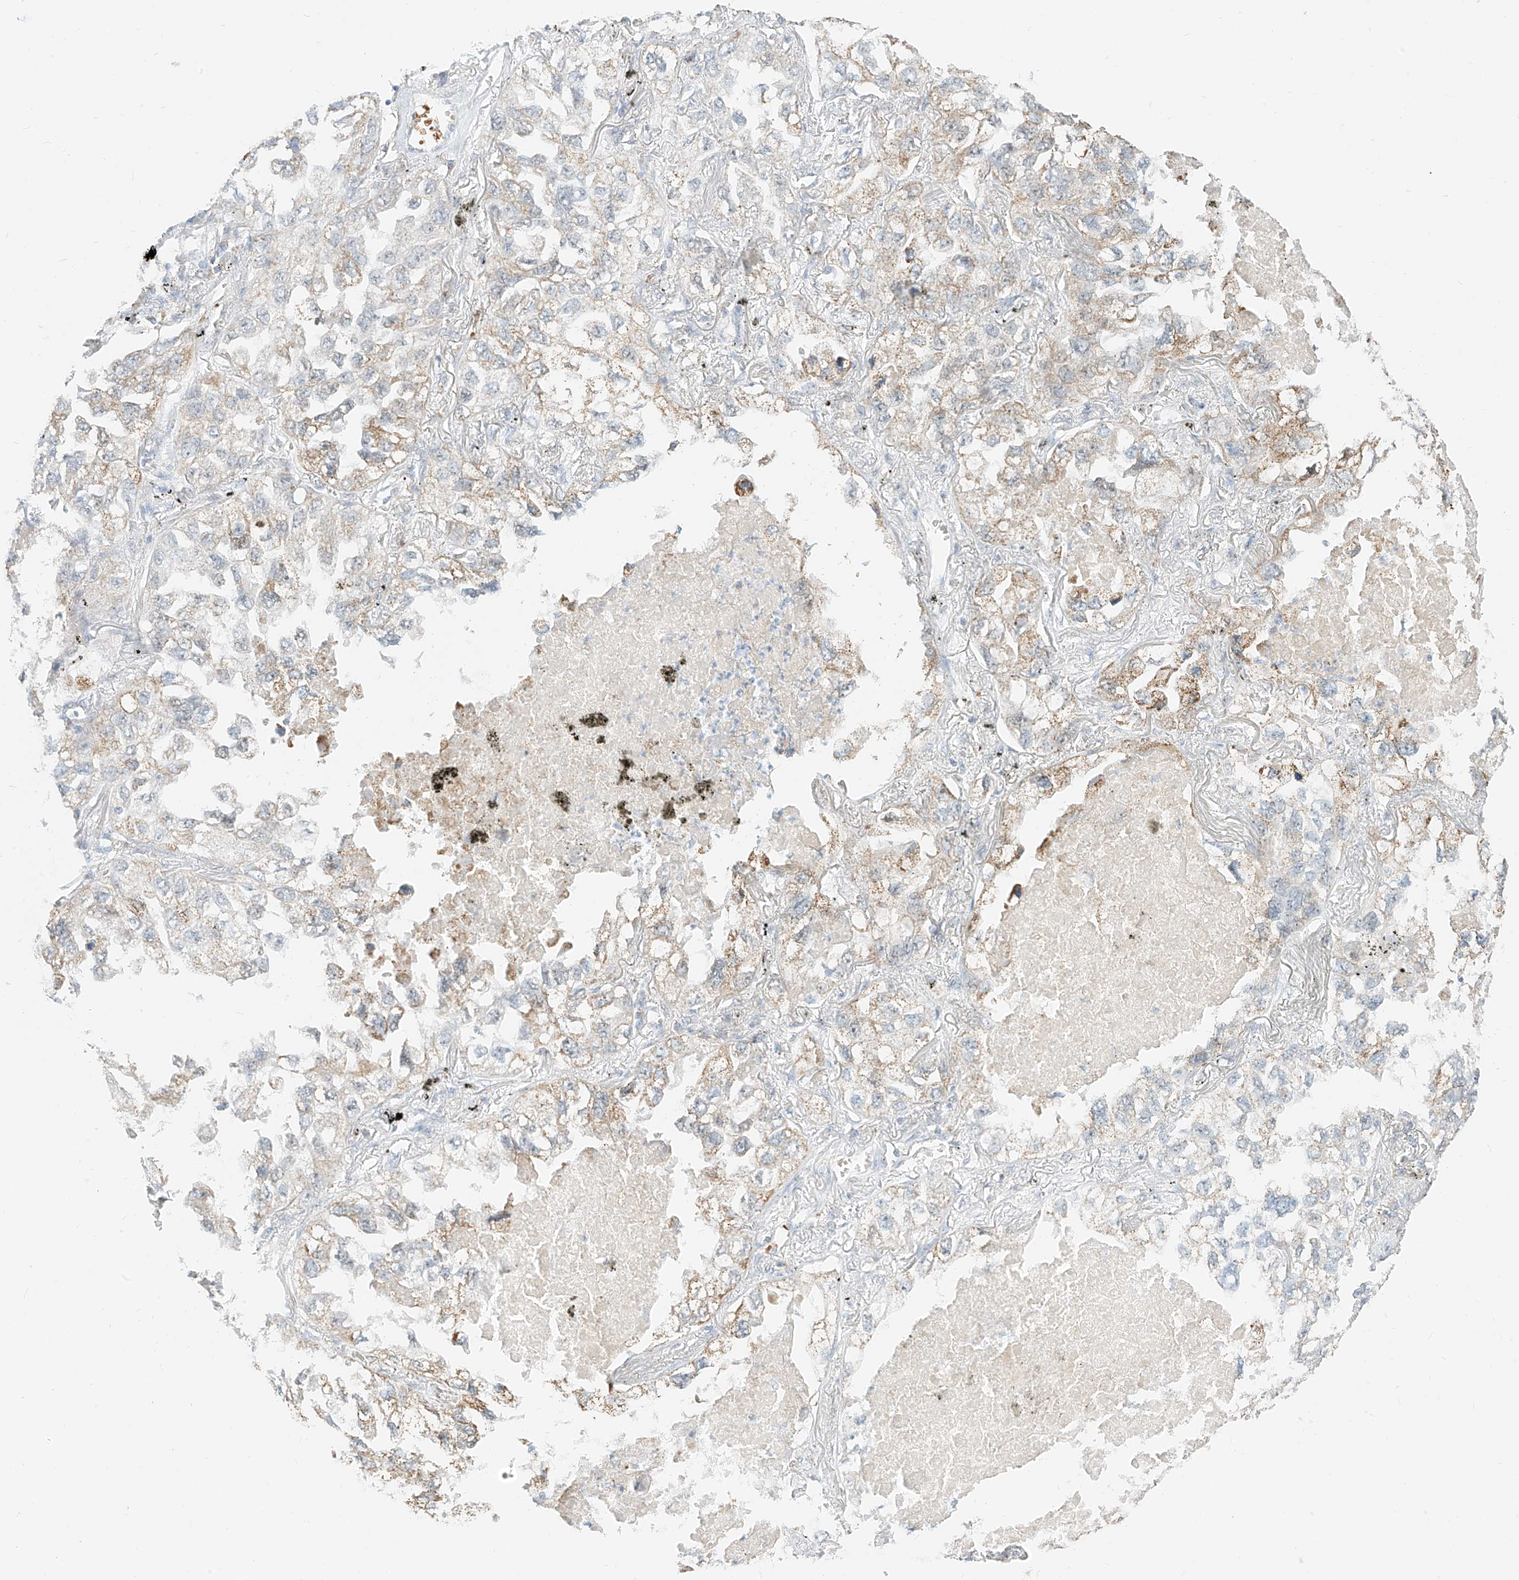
{"staining": {"intensity": "moderate", "quantity": "25%-75%", "location": "cytoplasmic/membranous"}, "tissue": "lung cancer", "cell_type": "Tumor cells", "image_type": "cancer", "snomed": [{"axis": "morphology", "description": "Adenocarcinoma, NOS"}, {"axis": "topography", "description": "Lung"}], "caption": "Immunohistochemistry micrograph of neoplastic tissue: lung adenocarcinoma stained using immunohistochemistry (IHC) shows medium levels of moderate protein expression localized specifically in the cytoplasmic/membranous of tumor cells, appearing as a cytoplasmic/membranous brown color.", "gene": "MTUS2", "patient": {"sex": "male", "age": 65}}